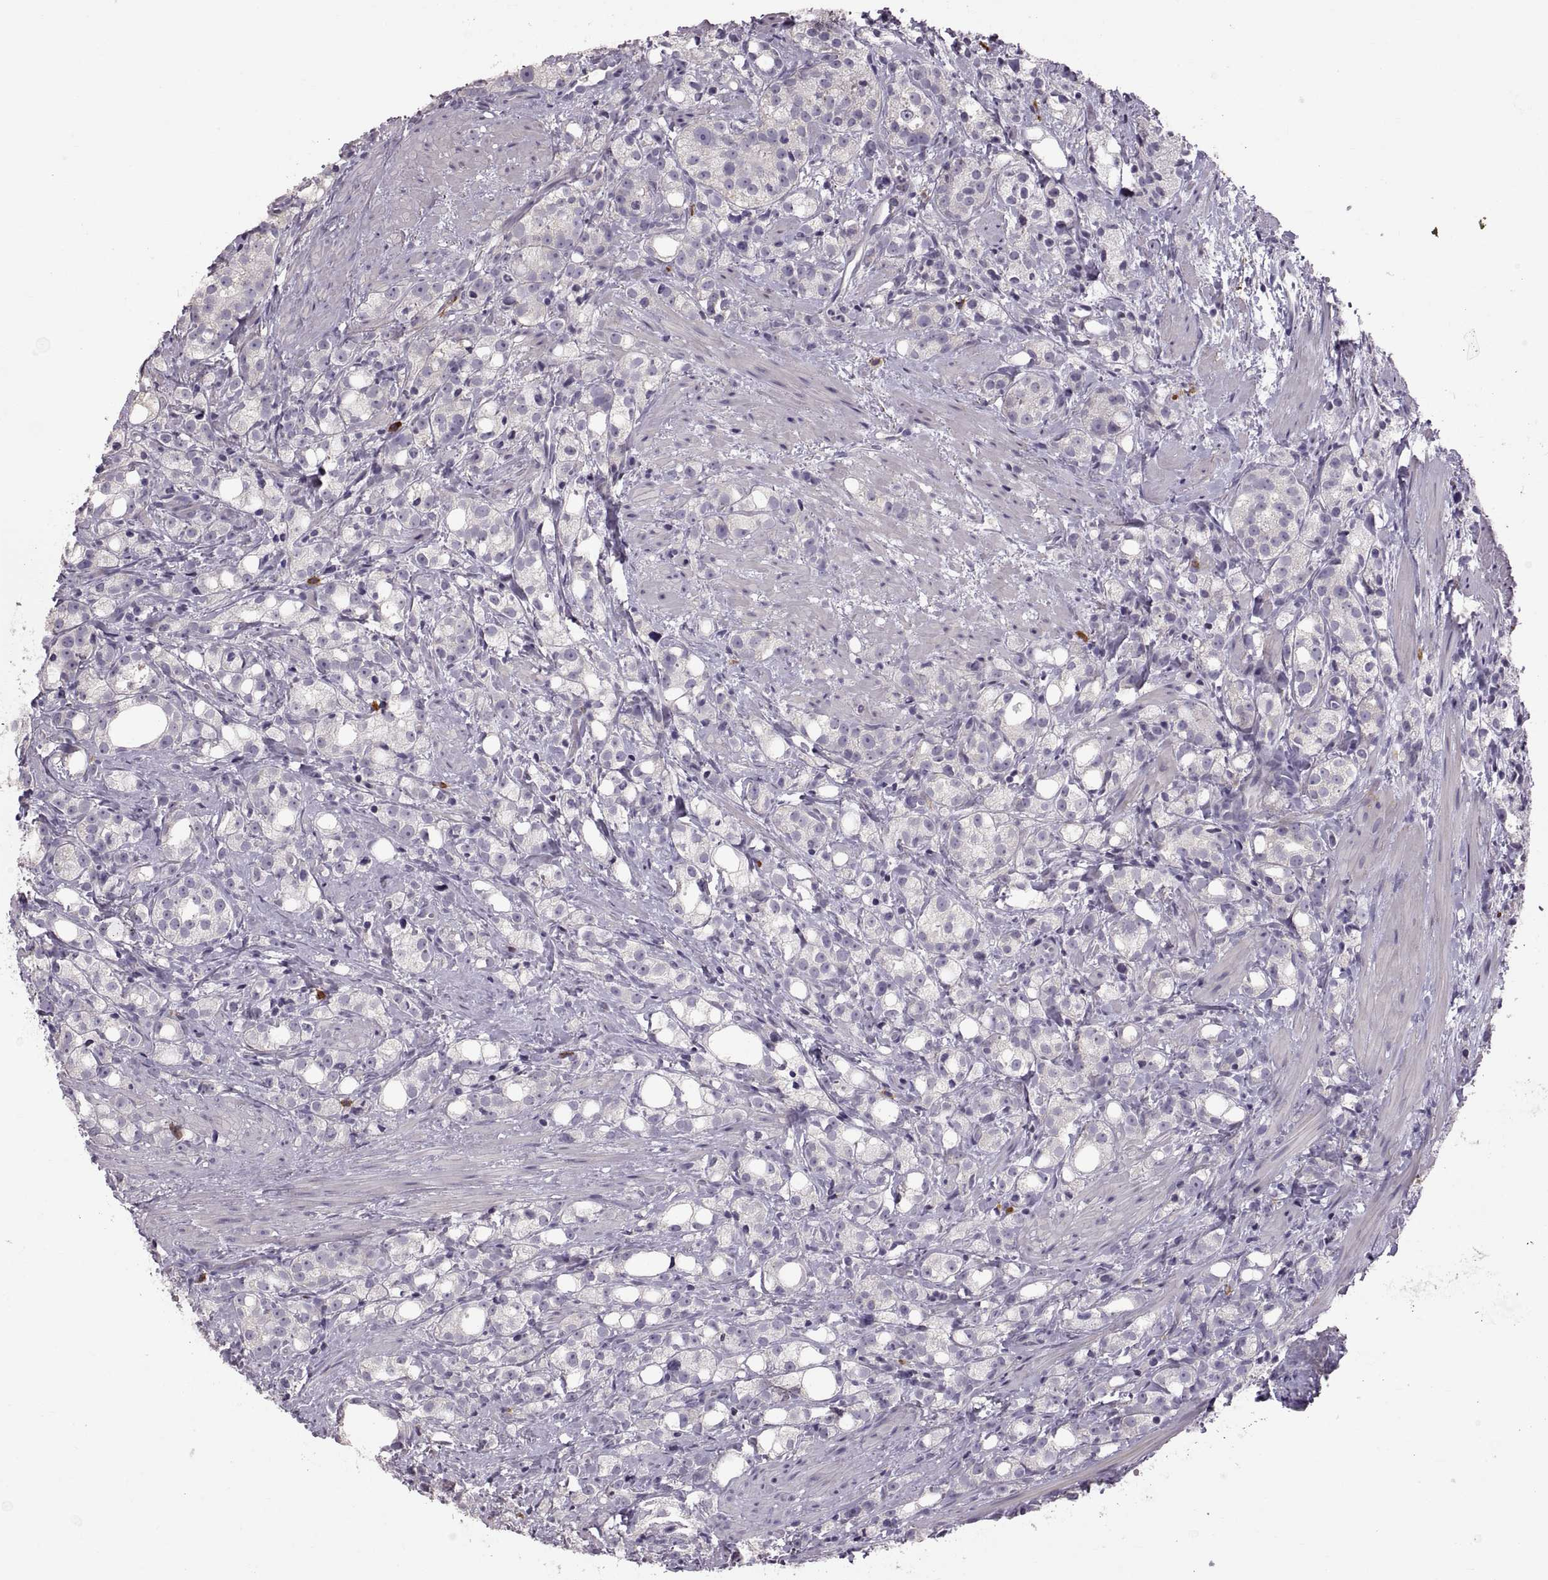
{"staining": {"intensity": "negative", "quantity": "none", "location": "none"}, "tissue": "prostate cancer", "cell_type": "Tumor cells", "image_type": "cancer", "snomed": [{"axis": "morphology", "description": "Adenocarcinoma, High grade"}, {"axis": "topography", "description": "Prostate"}], "caption": "High magnification brightfield microscopy of prostate adenocarcinoma (high-grade) stained with DAB (3,3'-diaminobenzidine) (brown) and counterstained with hematoxylin (blue): tumor cells show no significant staining. The staining is performed using DAB (3,3'-diaminobenzidine) brown chromogen with nuclei counter-stained in using hematoxylin.", "gene": "WFDC8", "patient": {"sex": "male", "age": 53}}